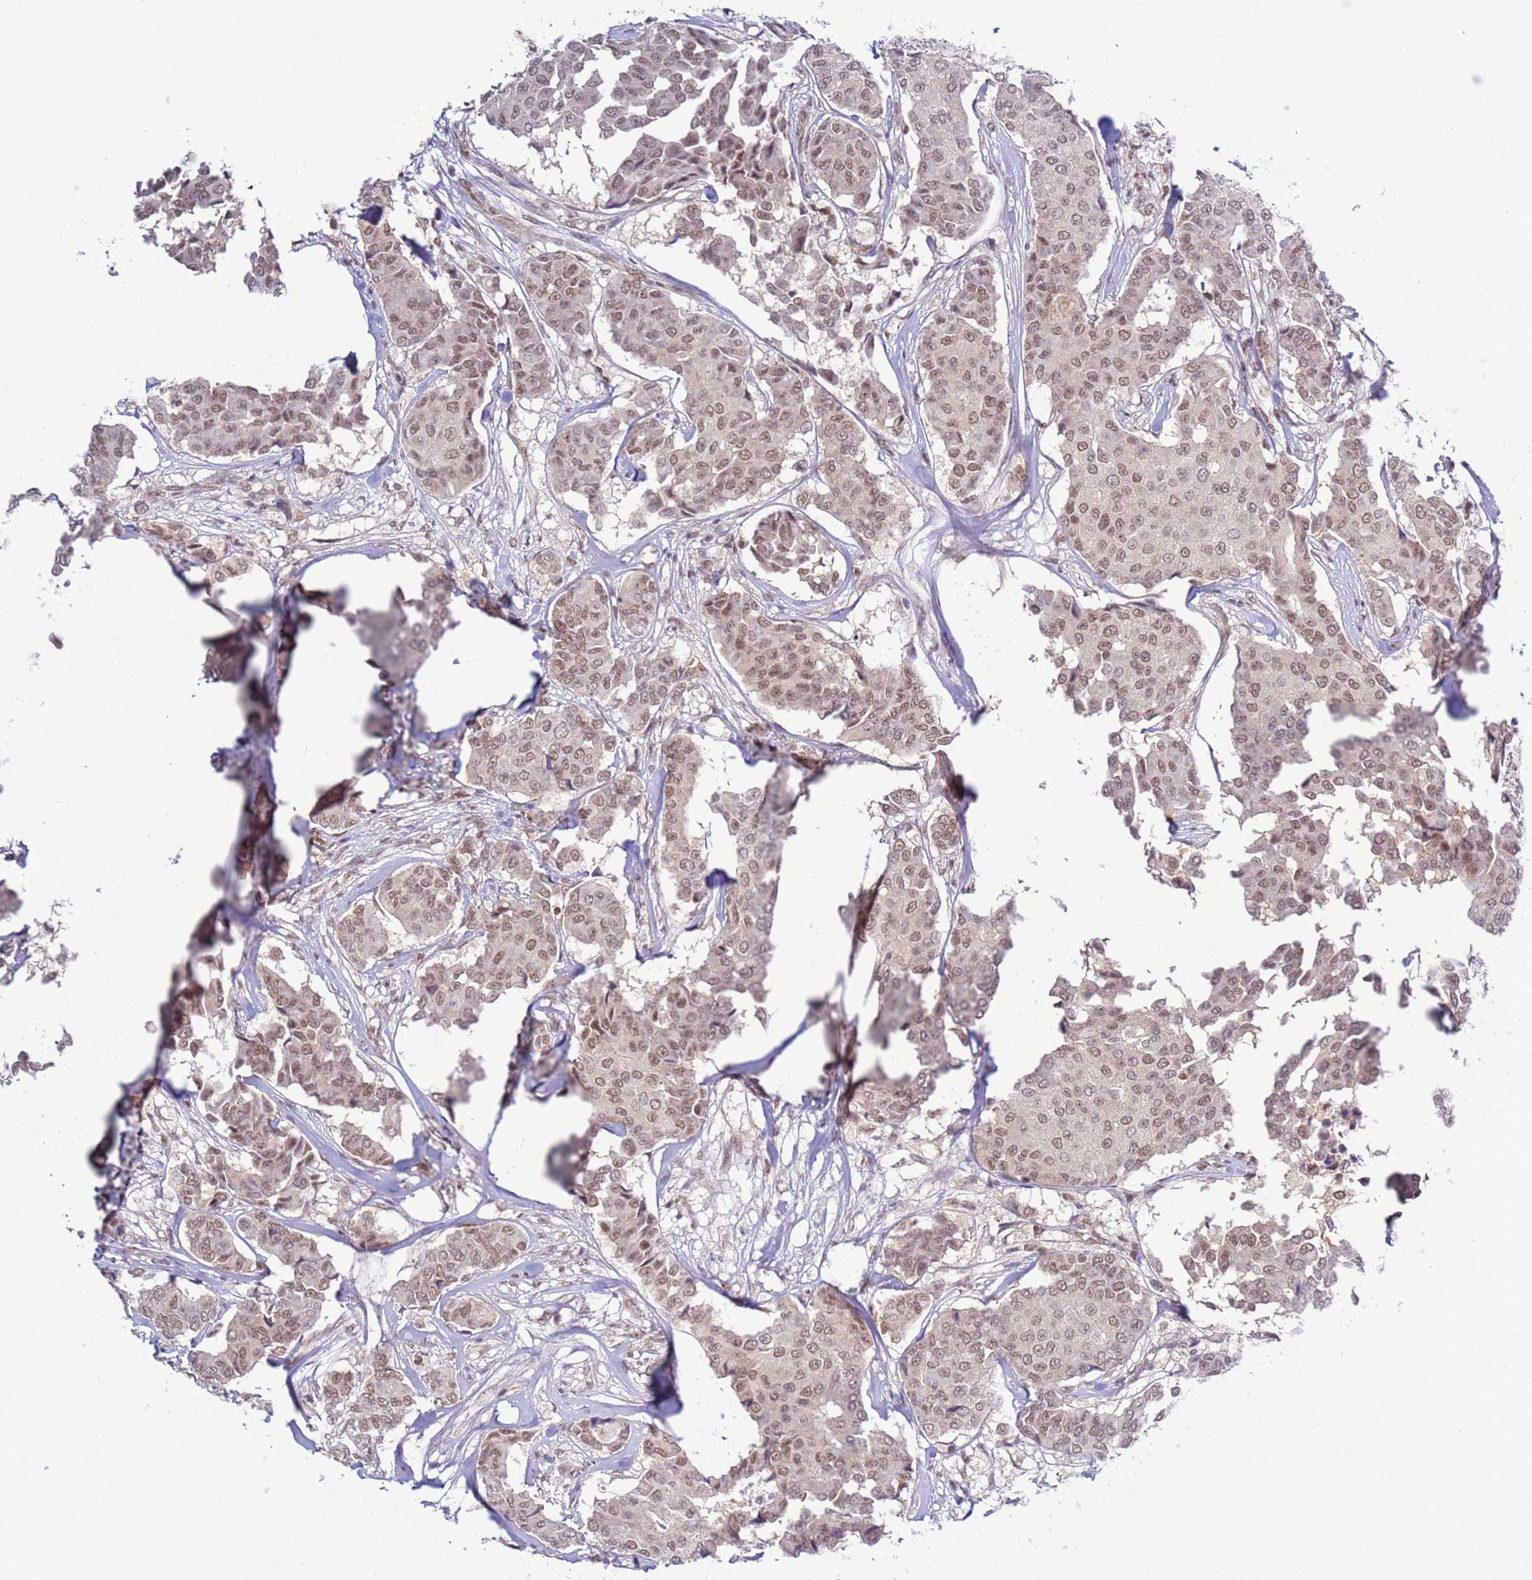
{"staining": {"intensity": "moderate", "quantity": ">75%", "location": "nuclear"}, "tissue": "breast cancer", "cell_type": "Tumor cells", "image_type": "cancer", "snomed": [{"axis": "morphology", "description": "Duct carcinoma"}, {"axis": "topography", "description": "Breast"}], "caption": "This photomicrograph displays breast infiltrating ductal carcinoma stained with immunohistochemistry (IHC) to label a protein in brown. The nuclear of tumor cells show moderate positivity for the protein. Nuclei are counter-stained blue.", "gene": "PRPF6", "patient": {"sex": "female", "age": 75}}